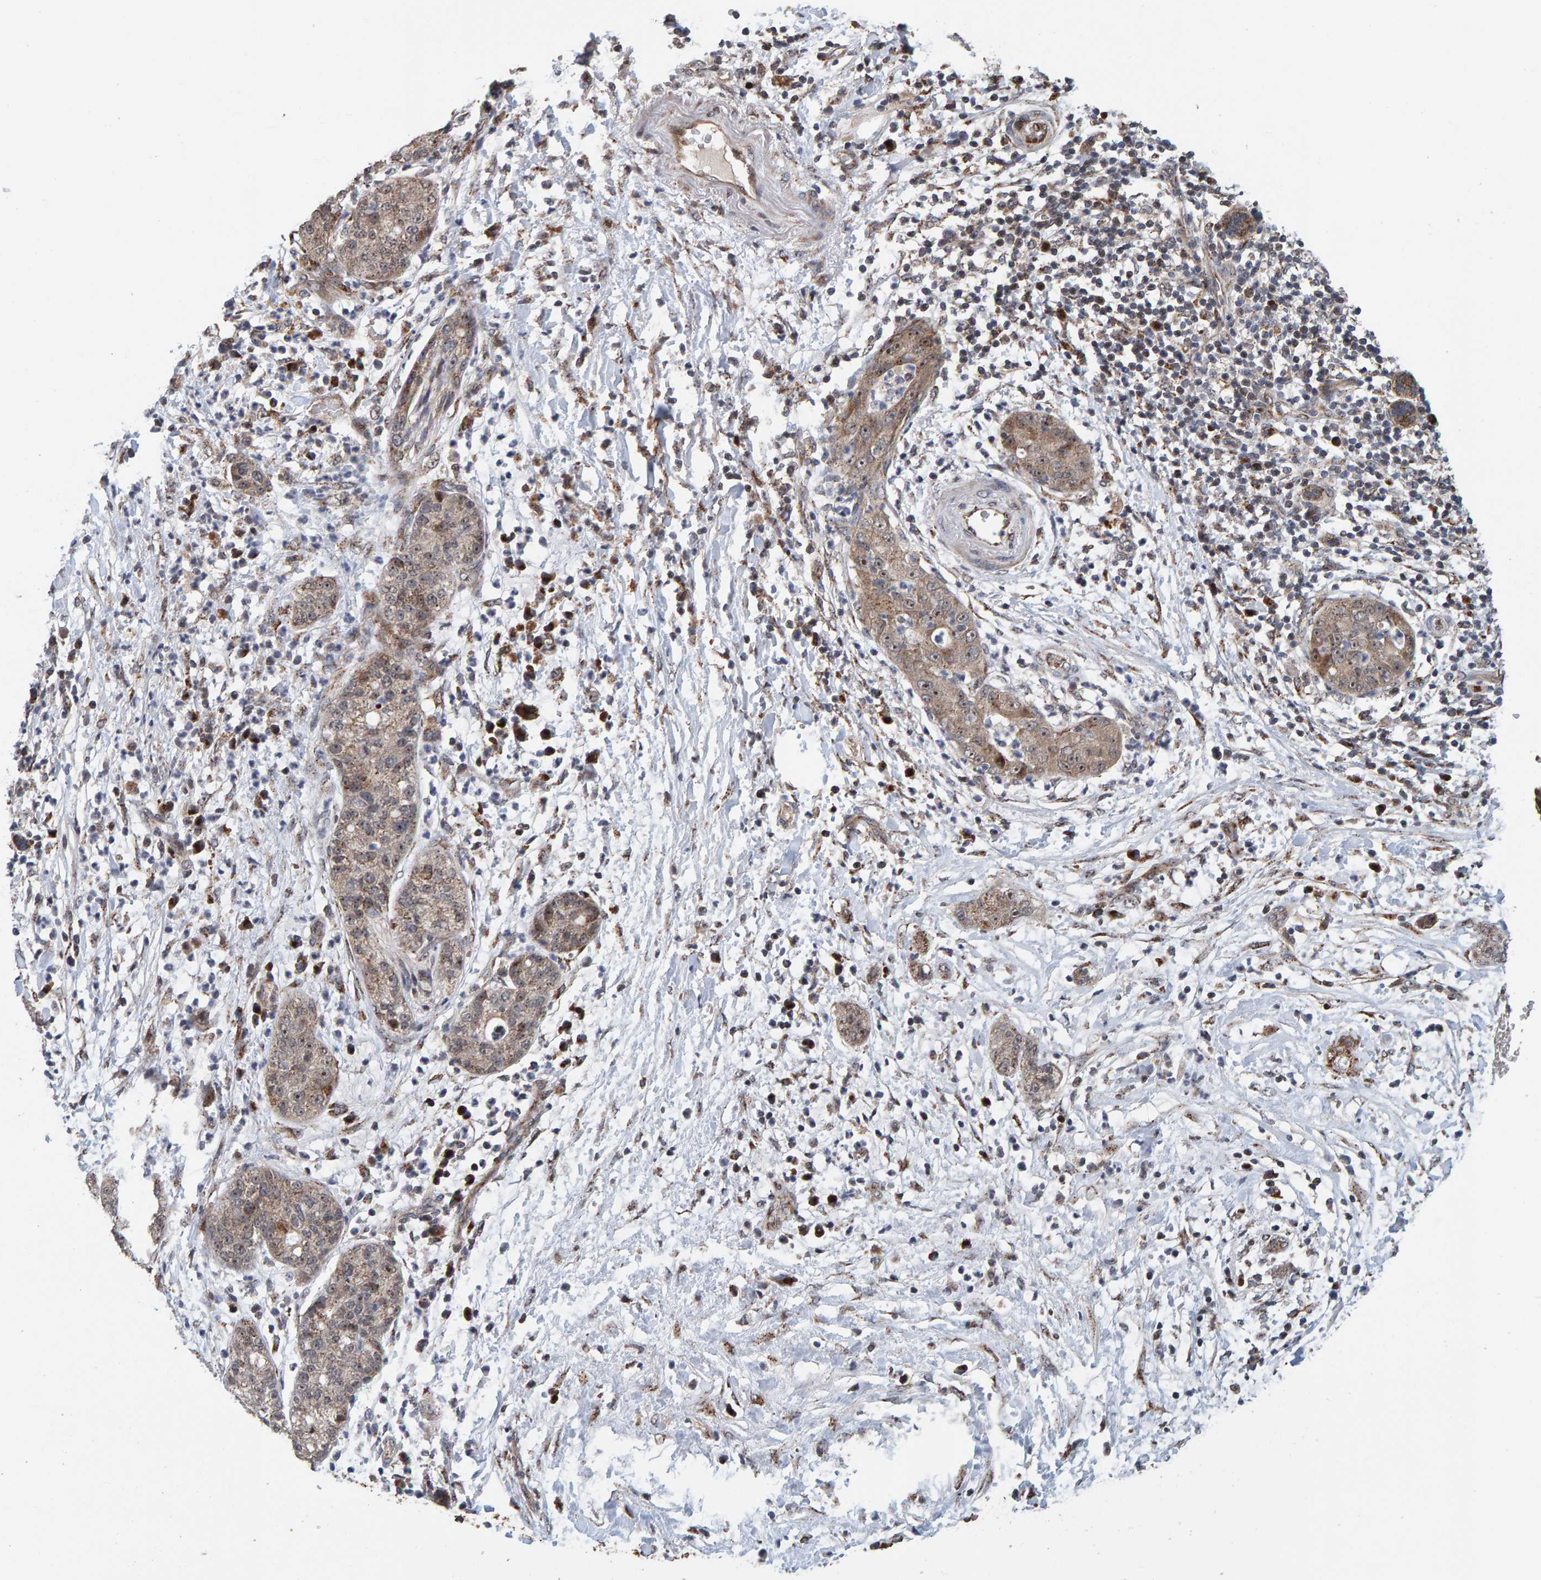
{"staining": {"intensity": "weak", "quantity": ">75%", "location": "cytoplasmic/membranous,nuclear"}, "tissue": "pancreatic cancer", "cell_type": "Tumor cells", "image_type": "cancer", "snomed": [{"axis": "morphology", "description": "Adenocarcinoma, NOS"}, {"axis": "topography", "description": "Pancreas"}], "caption": "Human pancreatic adenocarcinoma stained with a brown dye reveals weak cytoplasmic/membranous and nuclear positive staining in approximately >75% of tumor cells.", "gene": "CCDC25", "patient": {"sex": "female", "age": 78}}